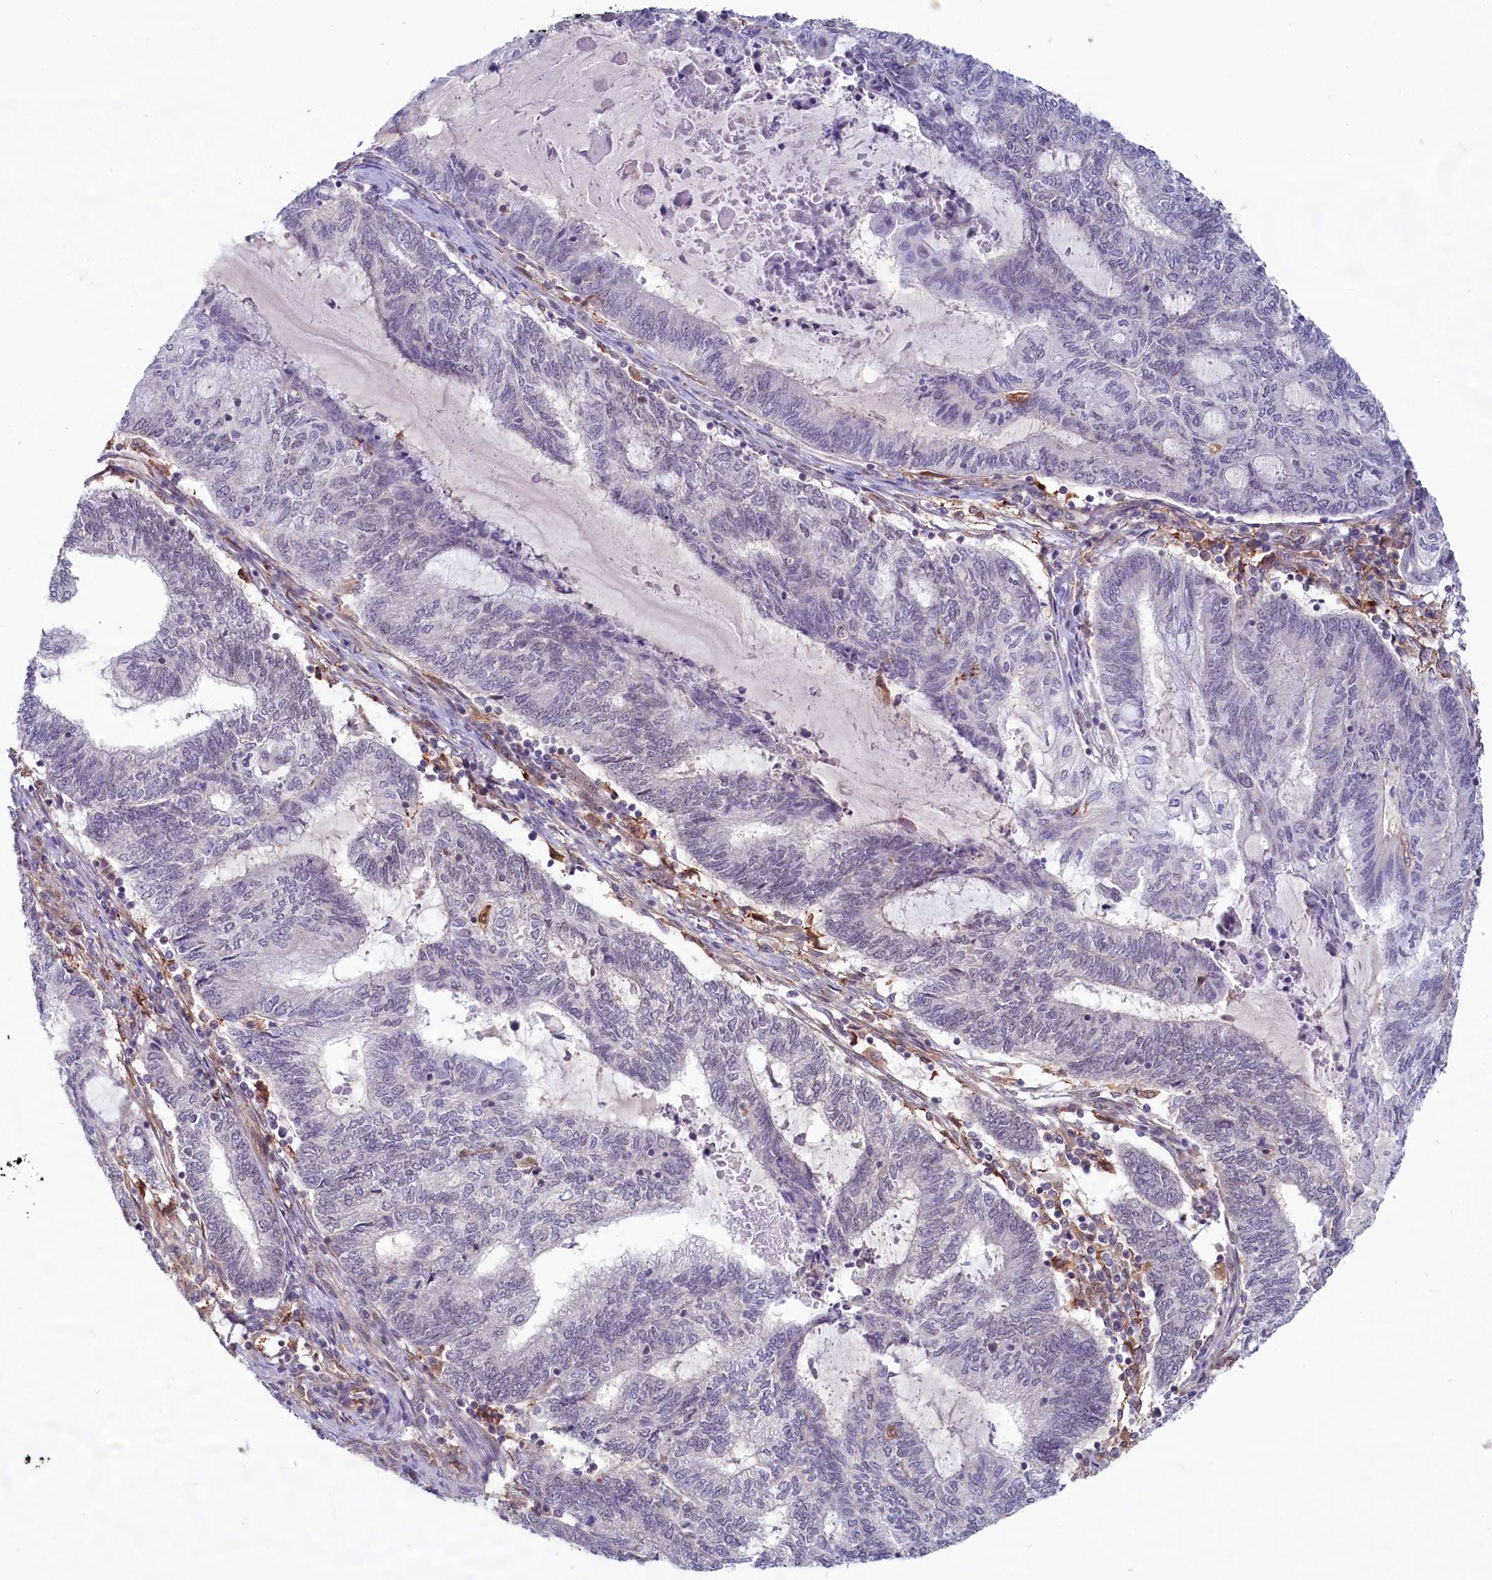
{"staining": {"intensity": "negative", "quantity": "none", "location": "none"}, "tissue": "endometrial cancer", "cell_type": "Tumor cells", "image_type": "cancer", "snomed": [{"axis": "morphology", "description": "Adenocarcinoma, NOS"}, {"axis": "topography", "description": "Uterus"}, {"axis": "topography", "description": "Endometrium"}], "caption": "A high-resolution micrograph shows immunohistochemistry (IHC) staining of endometrial cancer, which displays no significant staining in tumor cells.", "gene": "C1D", "patient": {"sex": "female", "age": 70}}